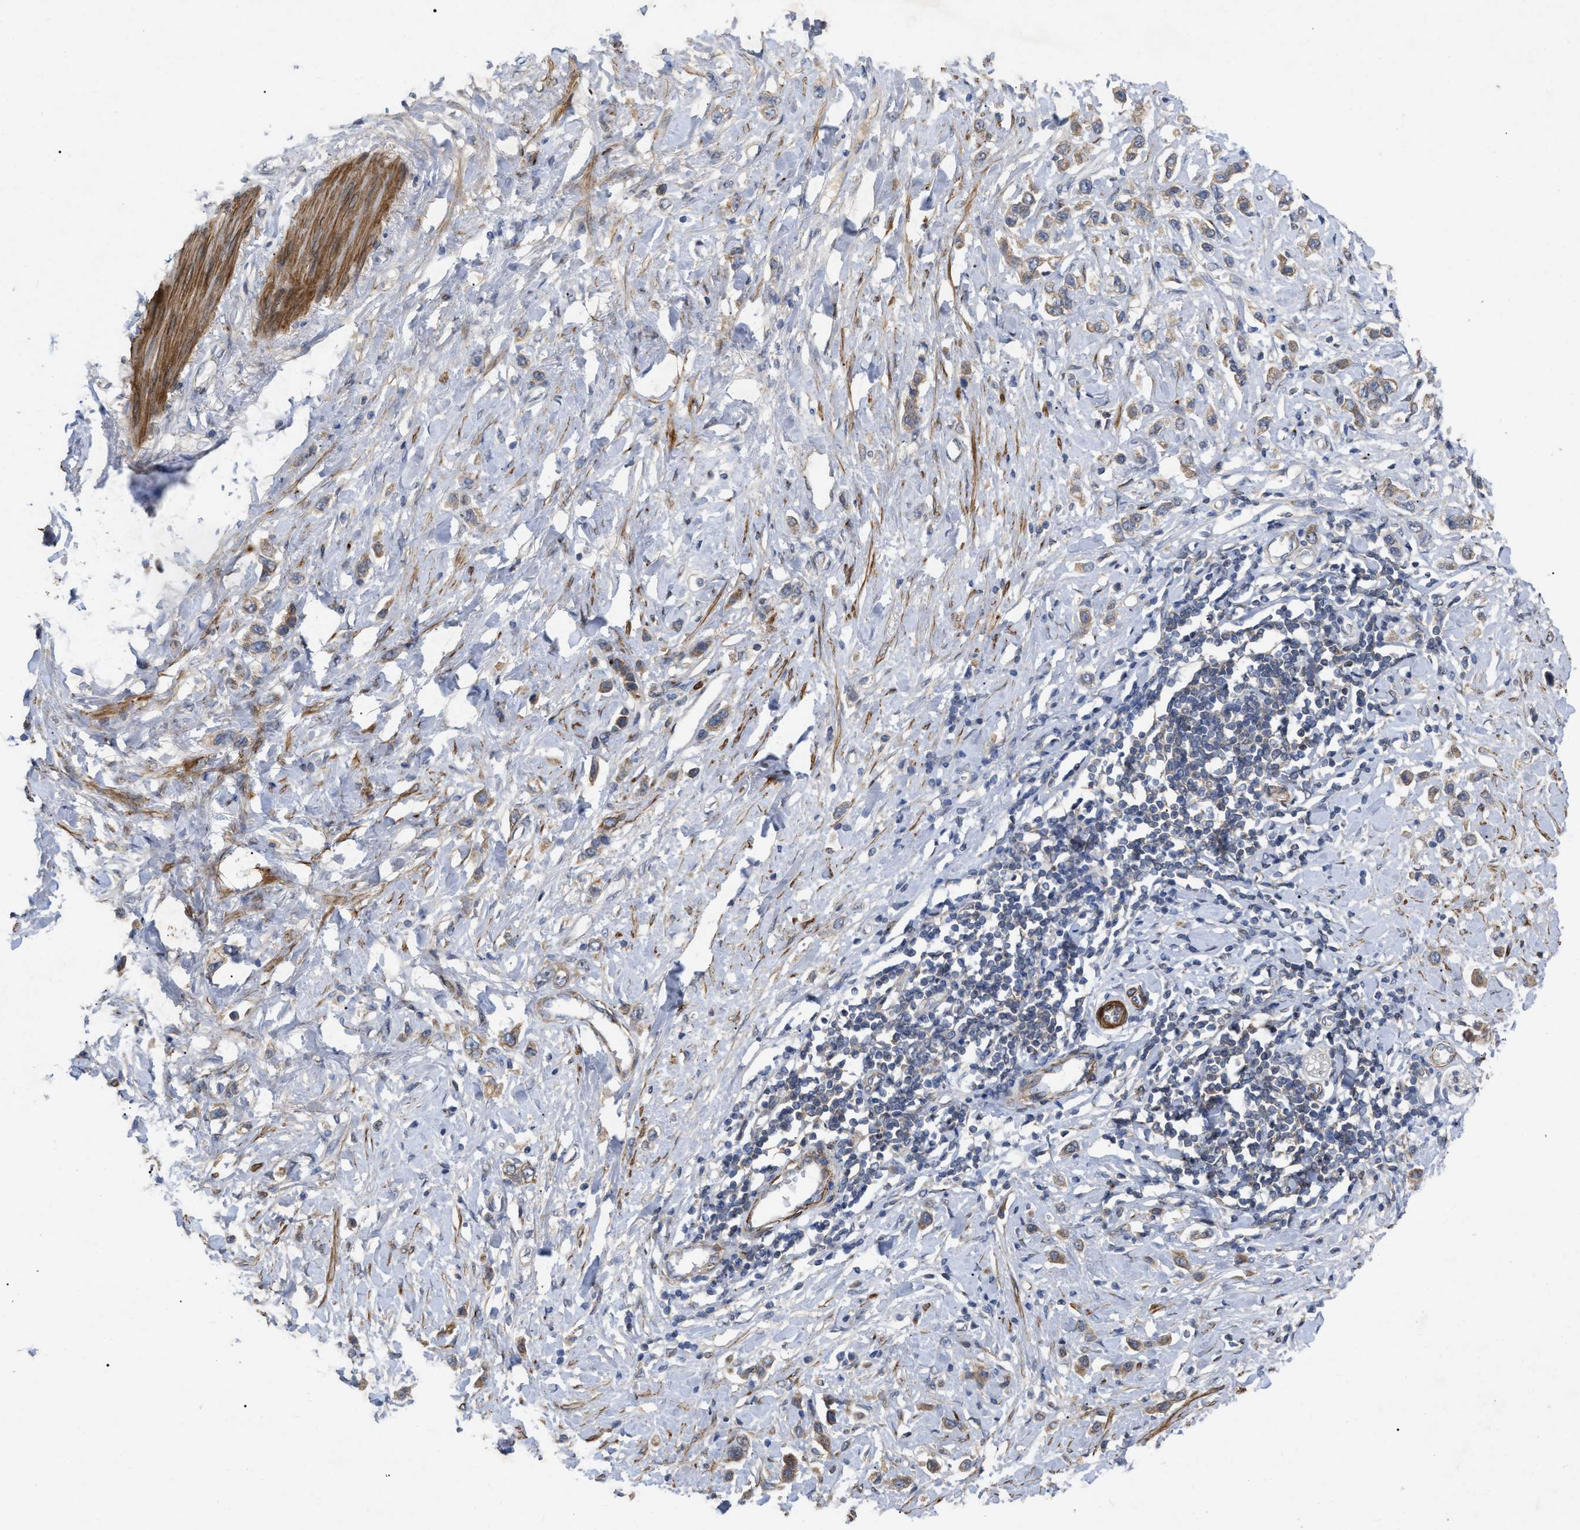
{"staining": {"intensity": "moderate", "quantity": "25%-75%", "location": "cytoplasmic/membranous"}, "tissue": "stomach cancer", "cell_type": "Tumor cells", "image_type": "cancer", "snomed": [{"axis": "morphology", "description": "Adenocarcinoma, NOS"}, {"axis": "topography", "description": "Stomach"}], "caption": "Moderate cytoplasmic/membranous staining is appreciated in about 25%-75% of tumor cells in adenocarcinoma (stomach). (brown staining indicates protein expression, while blue staining denotes nuclei).", "gene": "ST6GALNAC6", "patient": {"sex": "female", "age": 65}}